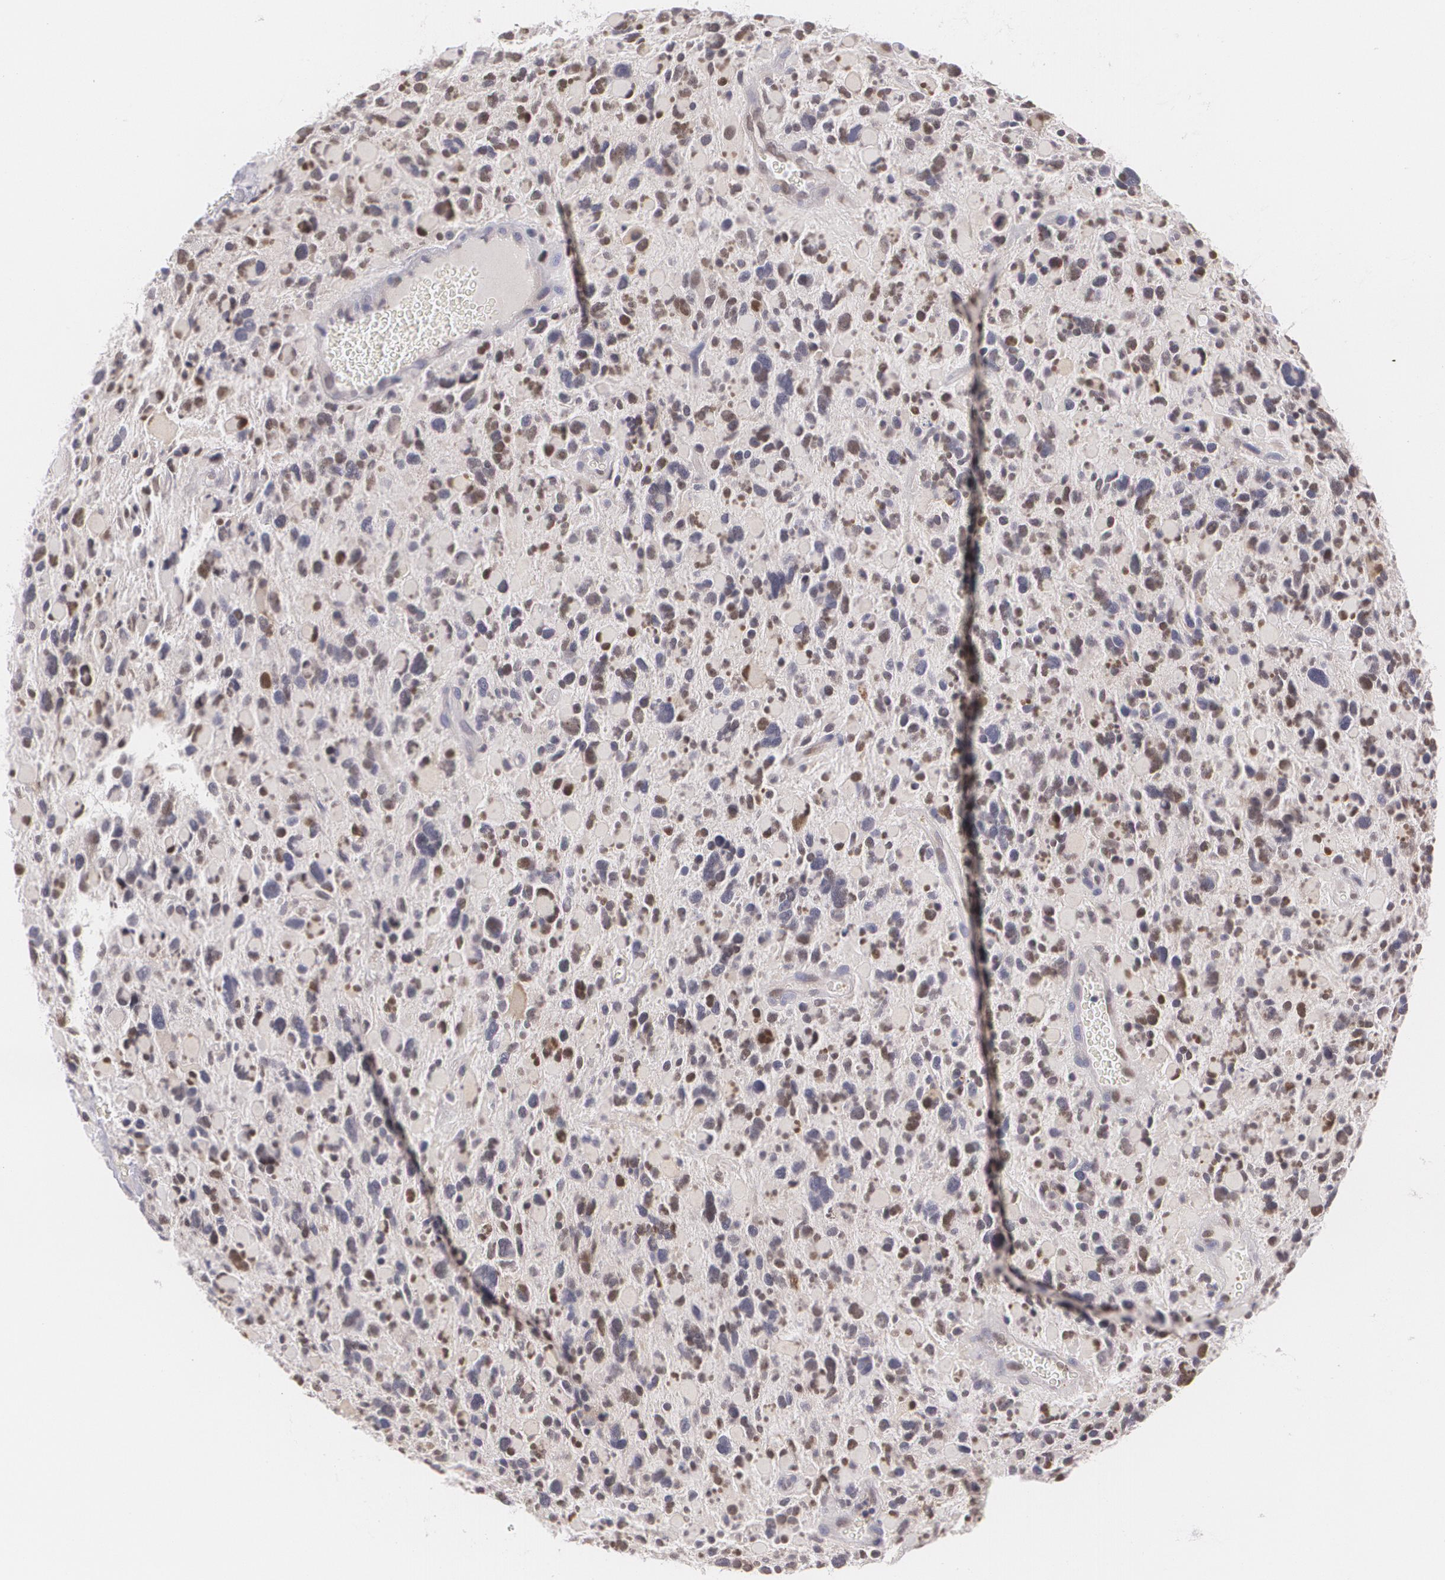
{"staining": {"intensity": "moderate", "quantity": "25%-75%", "location": "nuclear"}, "tissue": "glioma", "cell_type": "Tumor cells", "image_type": "cancer", "snomed": [{"axis": "morphology", "description": "Glioma, malignant, High grade"}, {"axis": "topography", "description": "Brain"}], "caption": "Immunohistochemistry photomicrograph of human malignant glioma (high-grade) stained for a protein (brown), which displays medium levels of moderate nuclear staining in about 25%-75% of tumor cells.", "gene": "ZBTB16", "patient": {"sex": "female", "age": 37}}